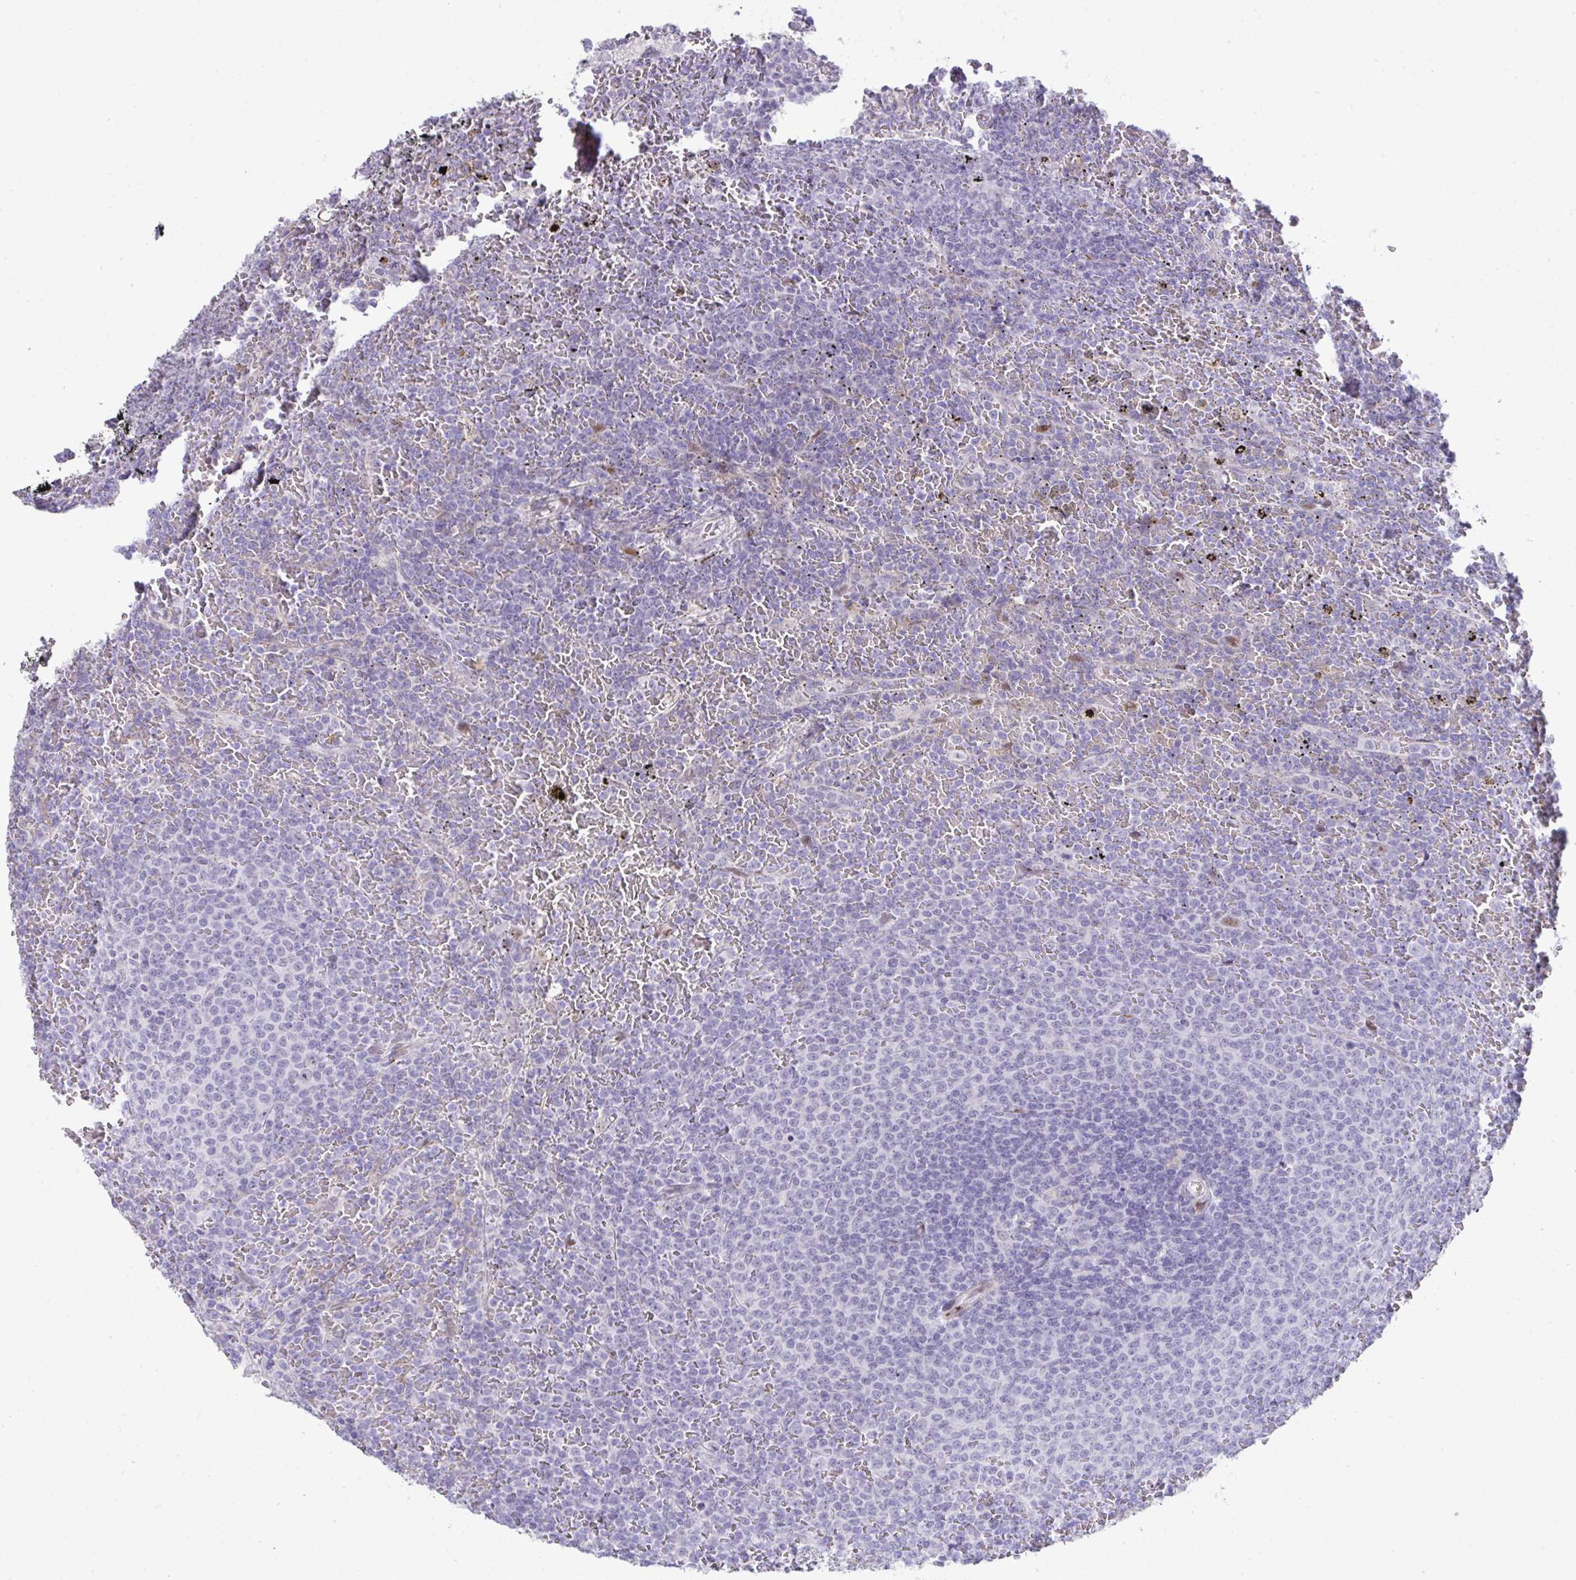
{"staining": {"intensity": "negative", "quantity": "none", "location": "none"}, "tissue": "lymphoma", "cell_type": "Tumor cells", "image_type": "cancer", "snomed": [{"axis": "morphology", "description": "Malignant lymphoma, non-Hodgkin's type, Low grade"}, {"axis": "topography", "description": "Spleen"}], "caption": "Protein analysis of malignant lymphoma, non-Hodgkin's type (low-grade) exhibits no significant staining in tumor cells. The staining is performed using DAB brown chromogen with nuclei counter-stained in using hematoxylin.", "gene": "GALNT16", "patient": {"sex": "female", "age": 77}}